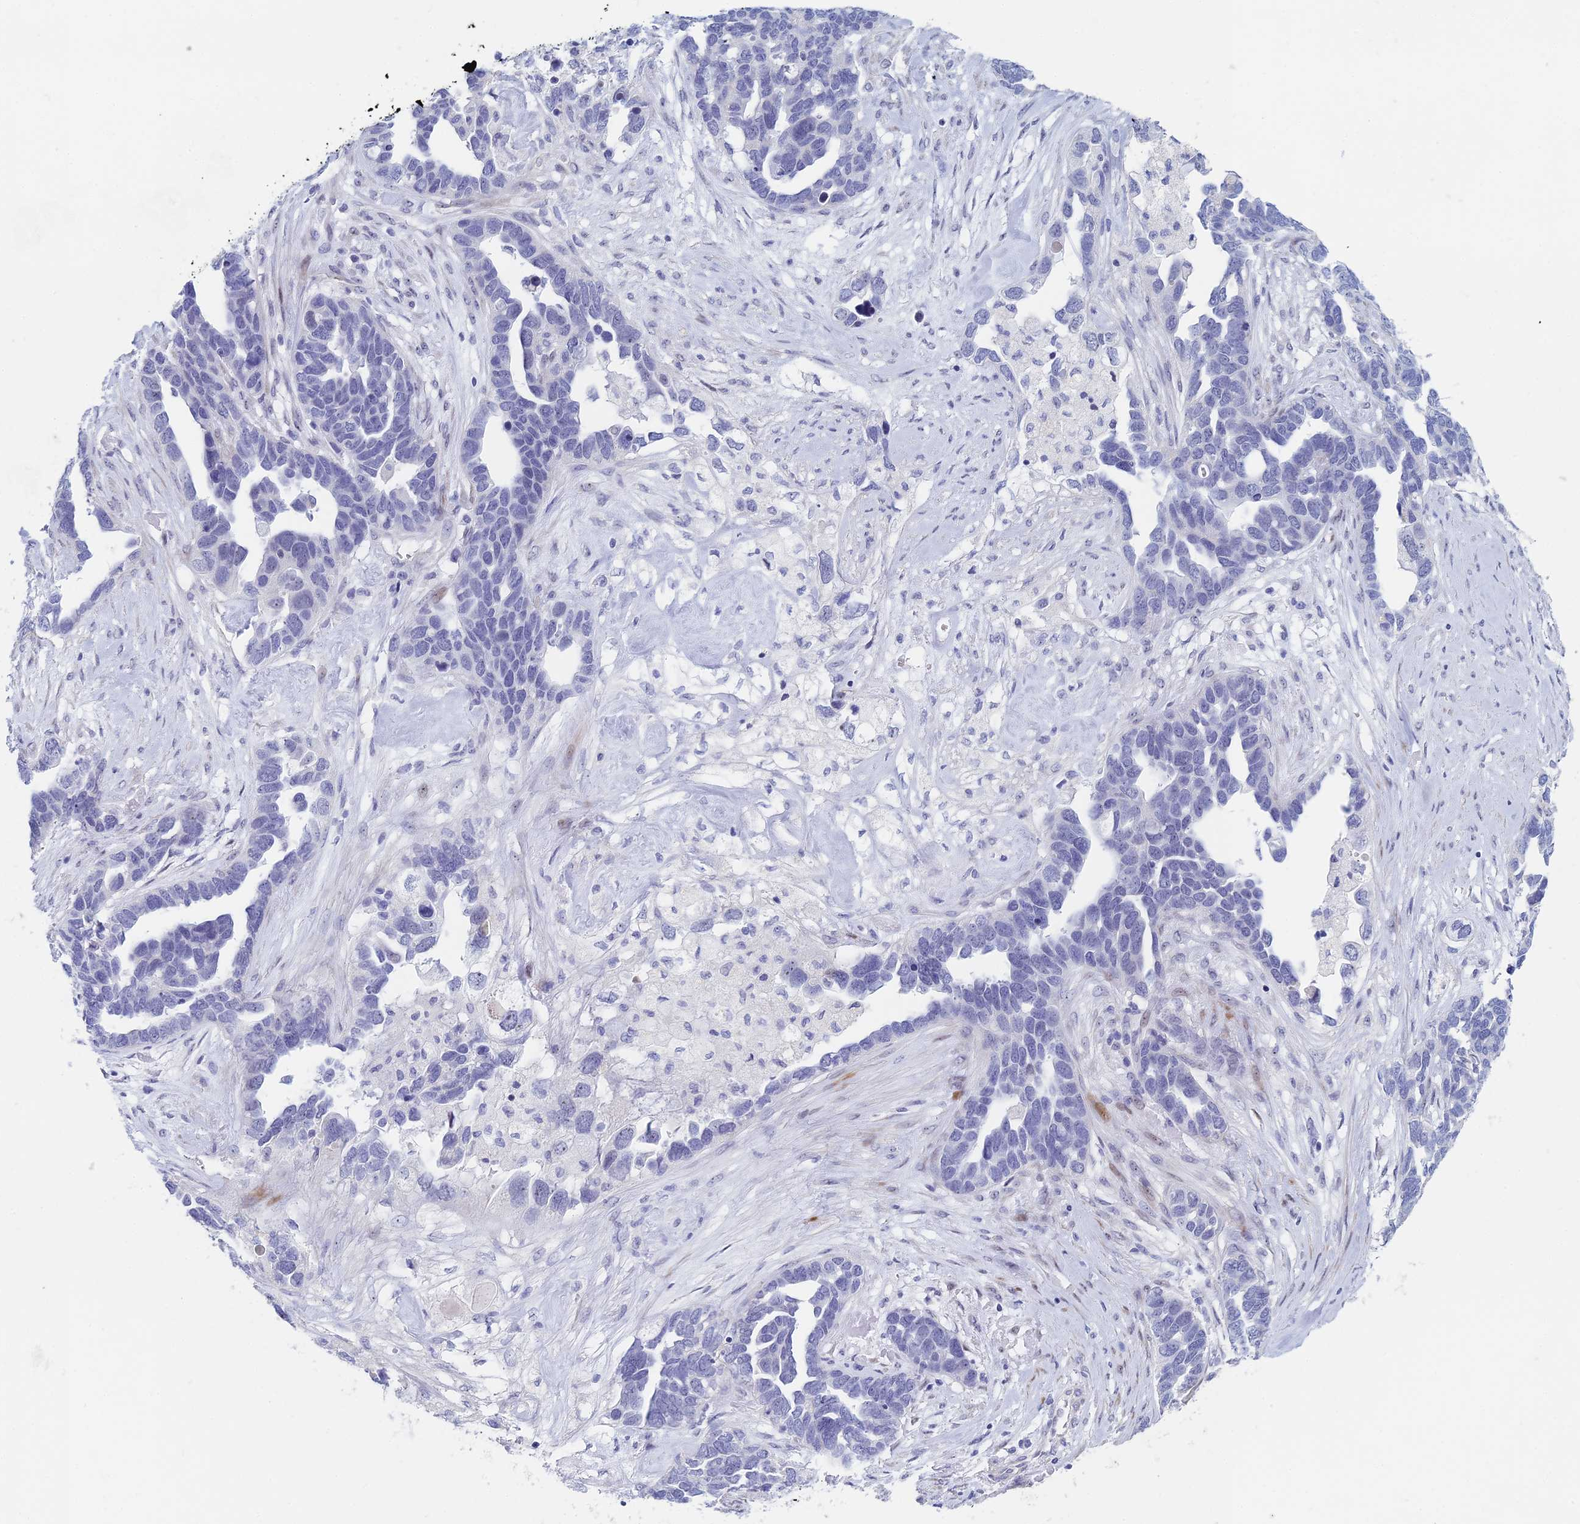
{"staining": {"intensity": "negative", "quantity": "none", "location": "none"}, "tissue": "ovarian cancer", "cell_type": "Tumor cells", "image_type": "cancer", "snomed": [{"axis": "morphology", "description": "Cystadenocarcinoma, serous, NOS"}, {"axis": "topography", "description": "Ovary"}], "caption": "Tumor cells show no significant staining in ovarian cancer.", "gene": "DRGX", "patient": {"sex": "female", "age": 54}}